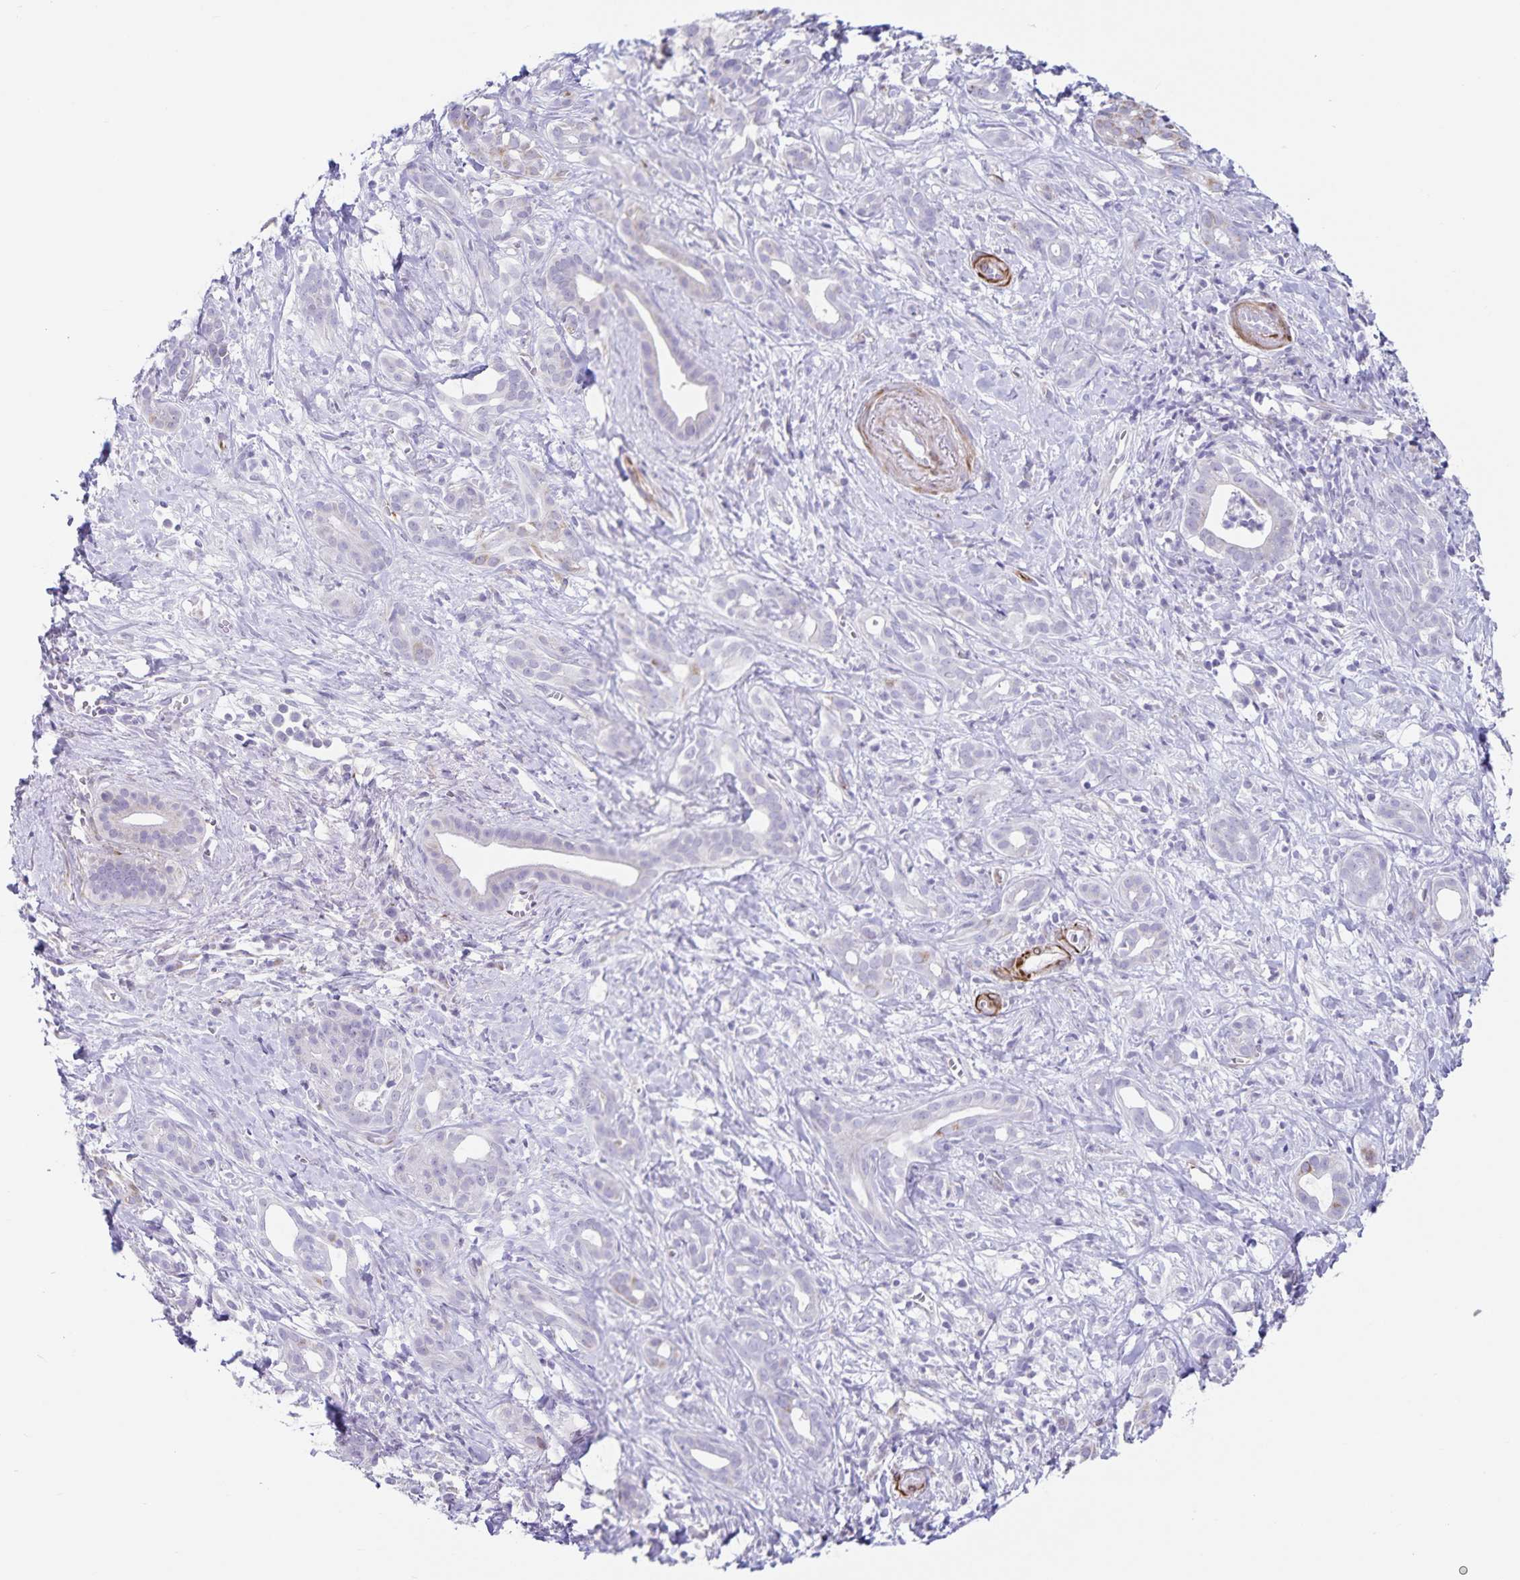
{"staining": {"intensity": "negative", "quantity": "none", "location": "none"}, "tissue": "pancreatic cancer", "cell_type": "Tumor cells", "image_type": "cancer", "snomed": [{"axis": "morphology", "description": "Adenocarcinoma, NOS"}, {"axis": "topography", "description": "Pancreas"}], "caption": "Immunohistochemistry photomicrograph of neoplastic tissue: pancreatic adenocarcinoma stained with DAB (3,3'-diaminobenzidine) exhibits no significant protein positivity in tumor cells.", "gene": "SYNM", "patient": {"sex": "male", "age": 61}}